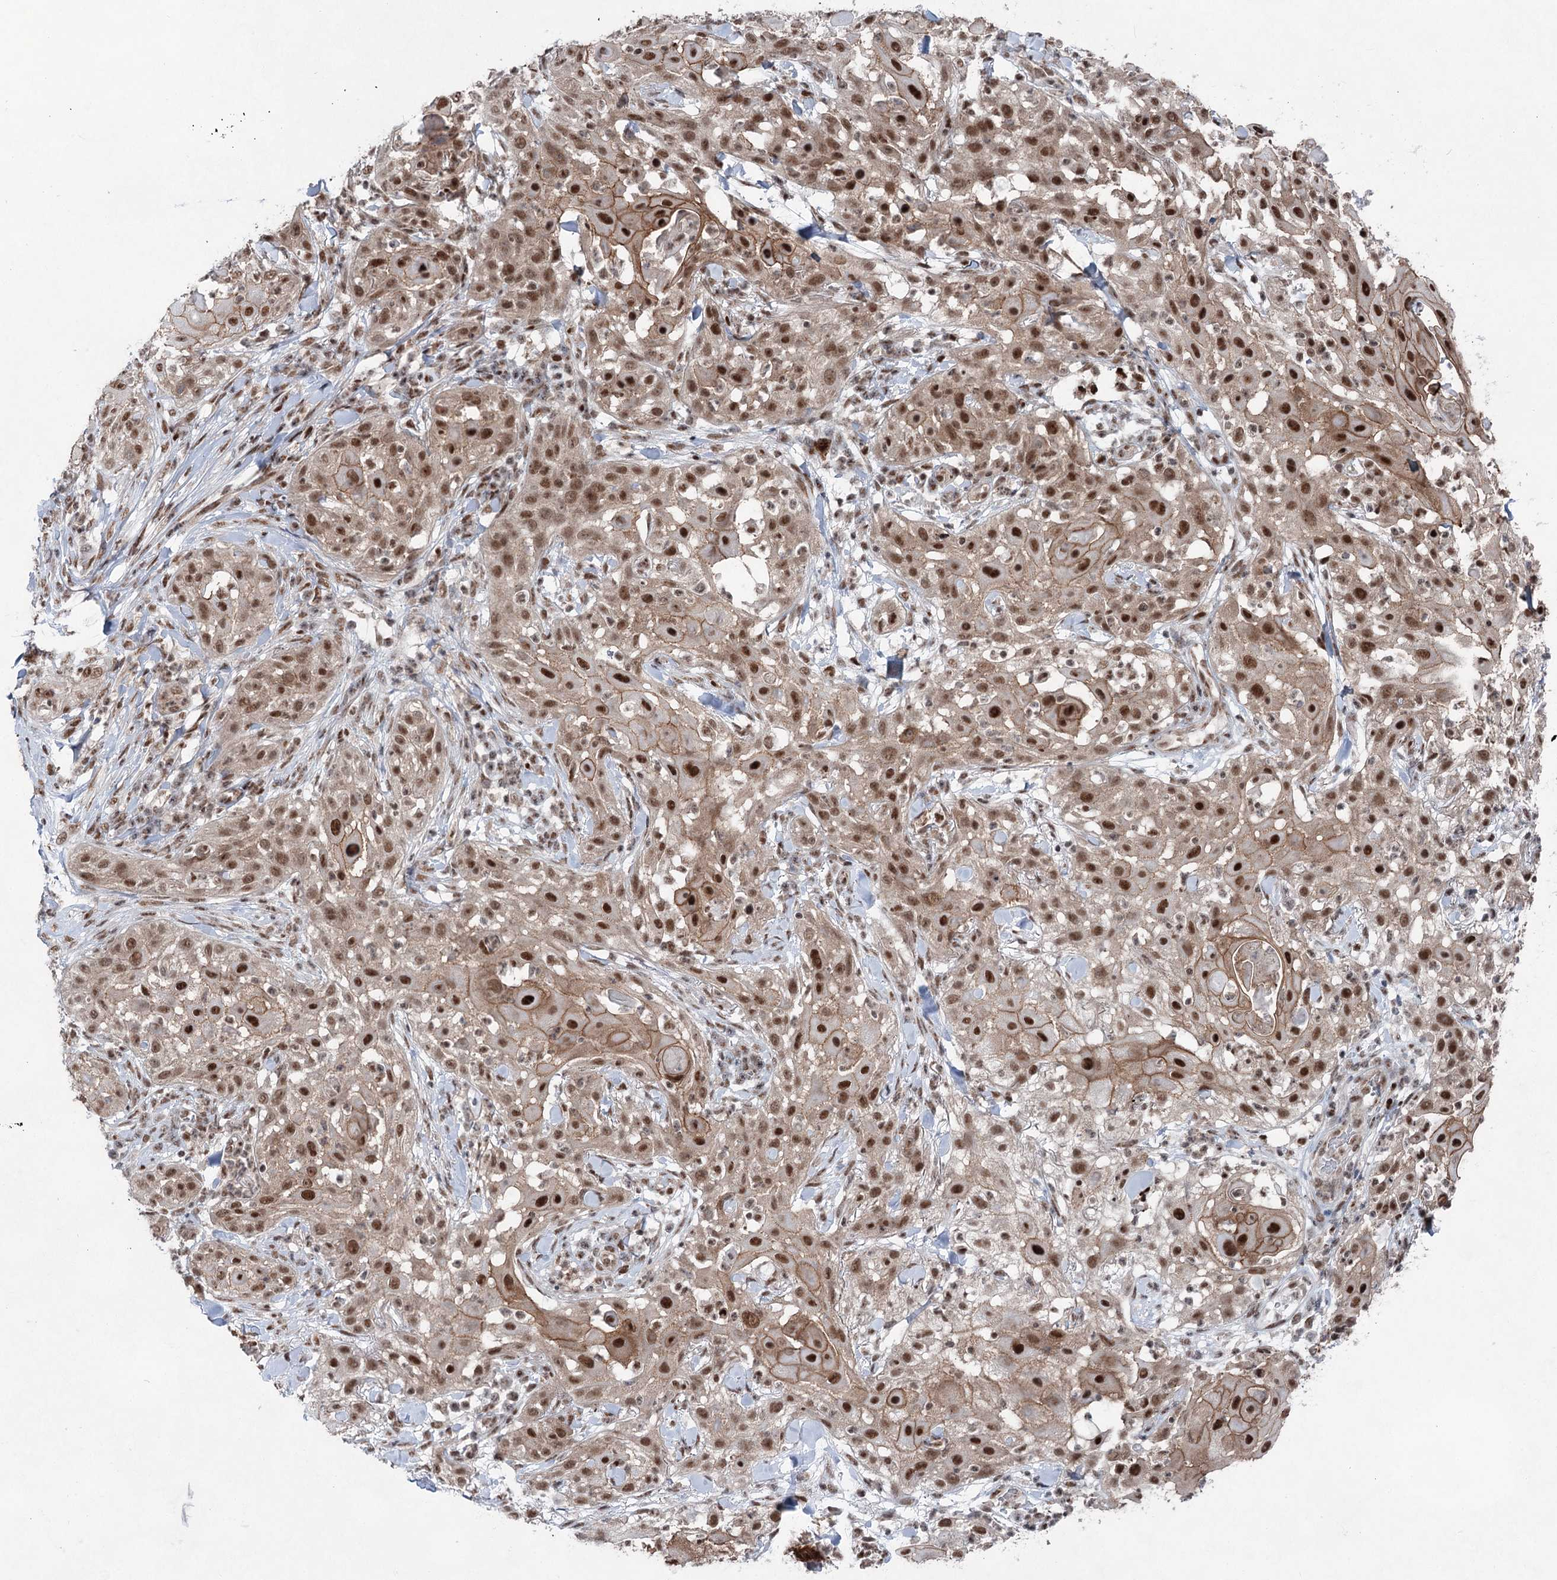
{"staining": {"intensity": "moderate", "quantity": ">75%", "location": "cytoplasmic/membranous,nuclear"}, "tissue": "skin cancer", "cell_type": "Tumor cells", "image_type": "cancer", "snomed": [{"axis": "morphology", "description": "Squamous cell carcinoma, NOS"}, {"axis": "topography", "description": "Skin"}], "caption": "Immunohistochemistry (IHC) histopathology image of neoplastic tissue: human skin cancer (squamous cell carcinoma) stained using immunohistochemistry displays medium levels of moderate protein expression localized specifically in the cytoplasmic/membranous and nuclear of tumor cells, appearing as a cytoplasmic/membranous and nuclear brown color.", "gene": "ZCCHC8", "patient": {"sex": "female", "age": 44}}